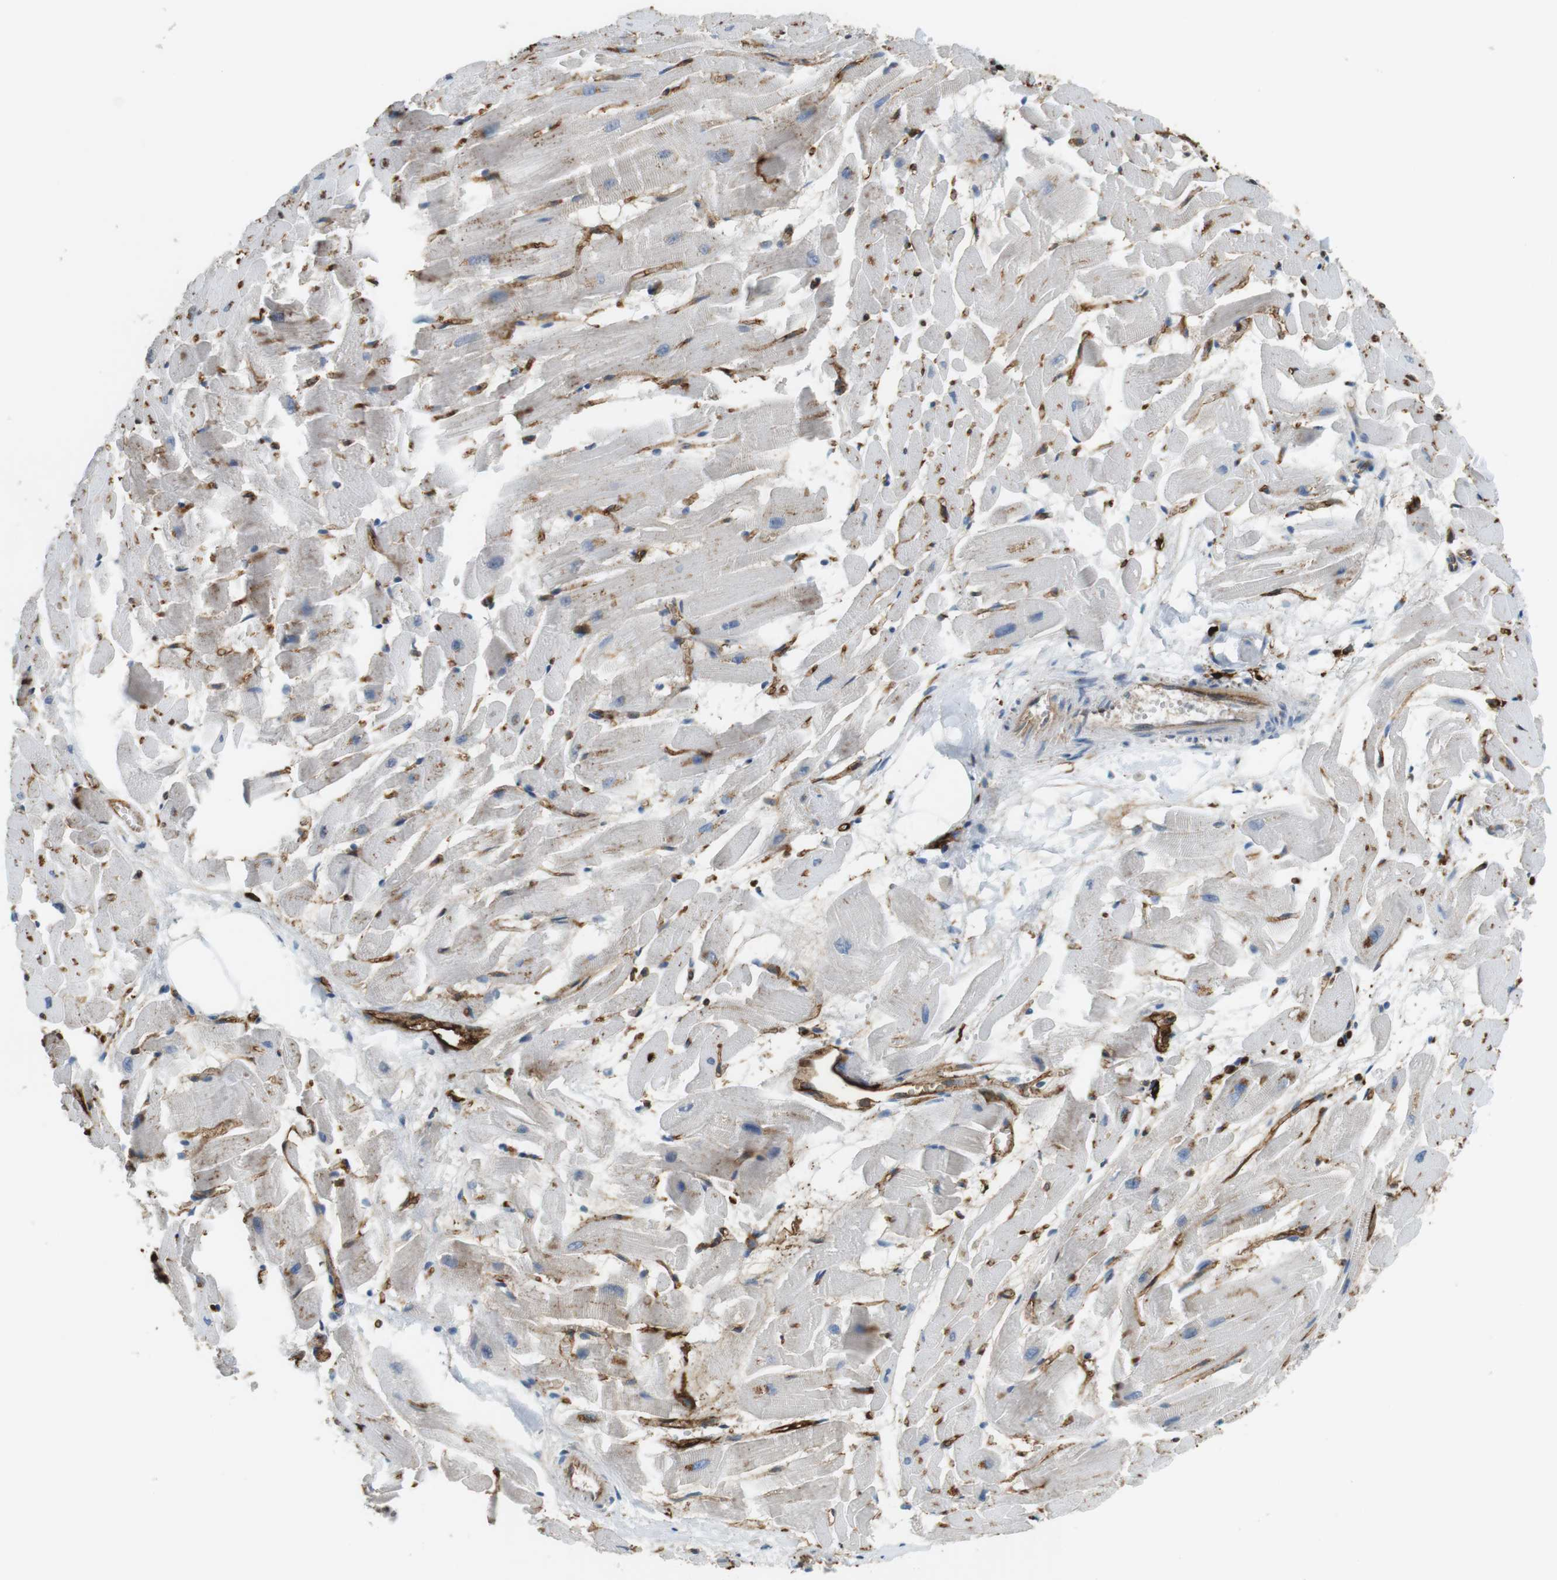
{"staining": {"intensity": "negative", "quantity": "none", "location": "none"}, "tissue": "heart muscle", "cell_type": "Cardiomyocytes", "image_type": "normal", "snomed": [{"axis": "morphology", "description": "Normal tissue, NOS"}, {"axis": "topography", "description": "Heart"}], "caption": "A high-resolution histopathology image shows IHC staining of benign heart muscle, which reveals no significant expression in cardiomyocytes. The staining is performed using DAB (3,3'-diaminobenzidine) brown chromogen with nuclei counter-stained in using hematoxylin.", "gene": "HLA", "patient": {"sex": "female", "age": 19}}